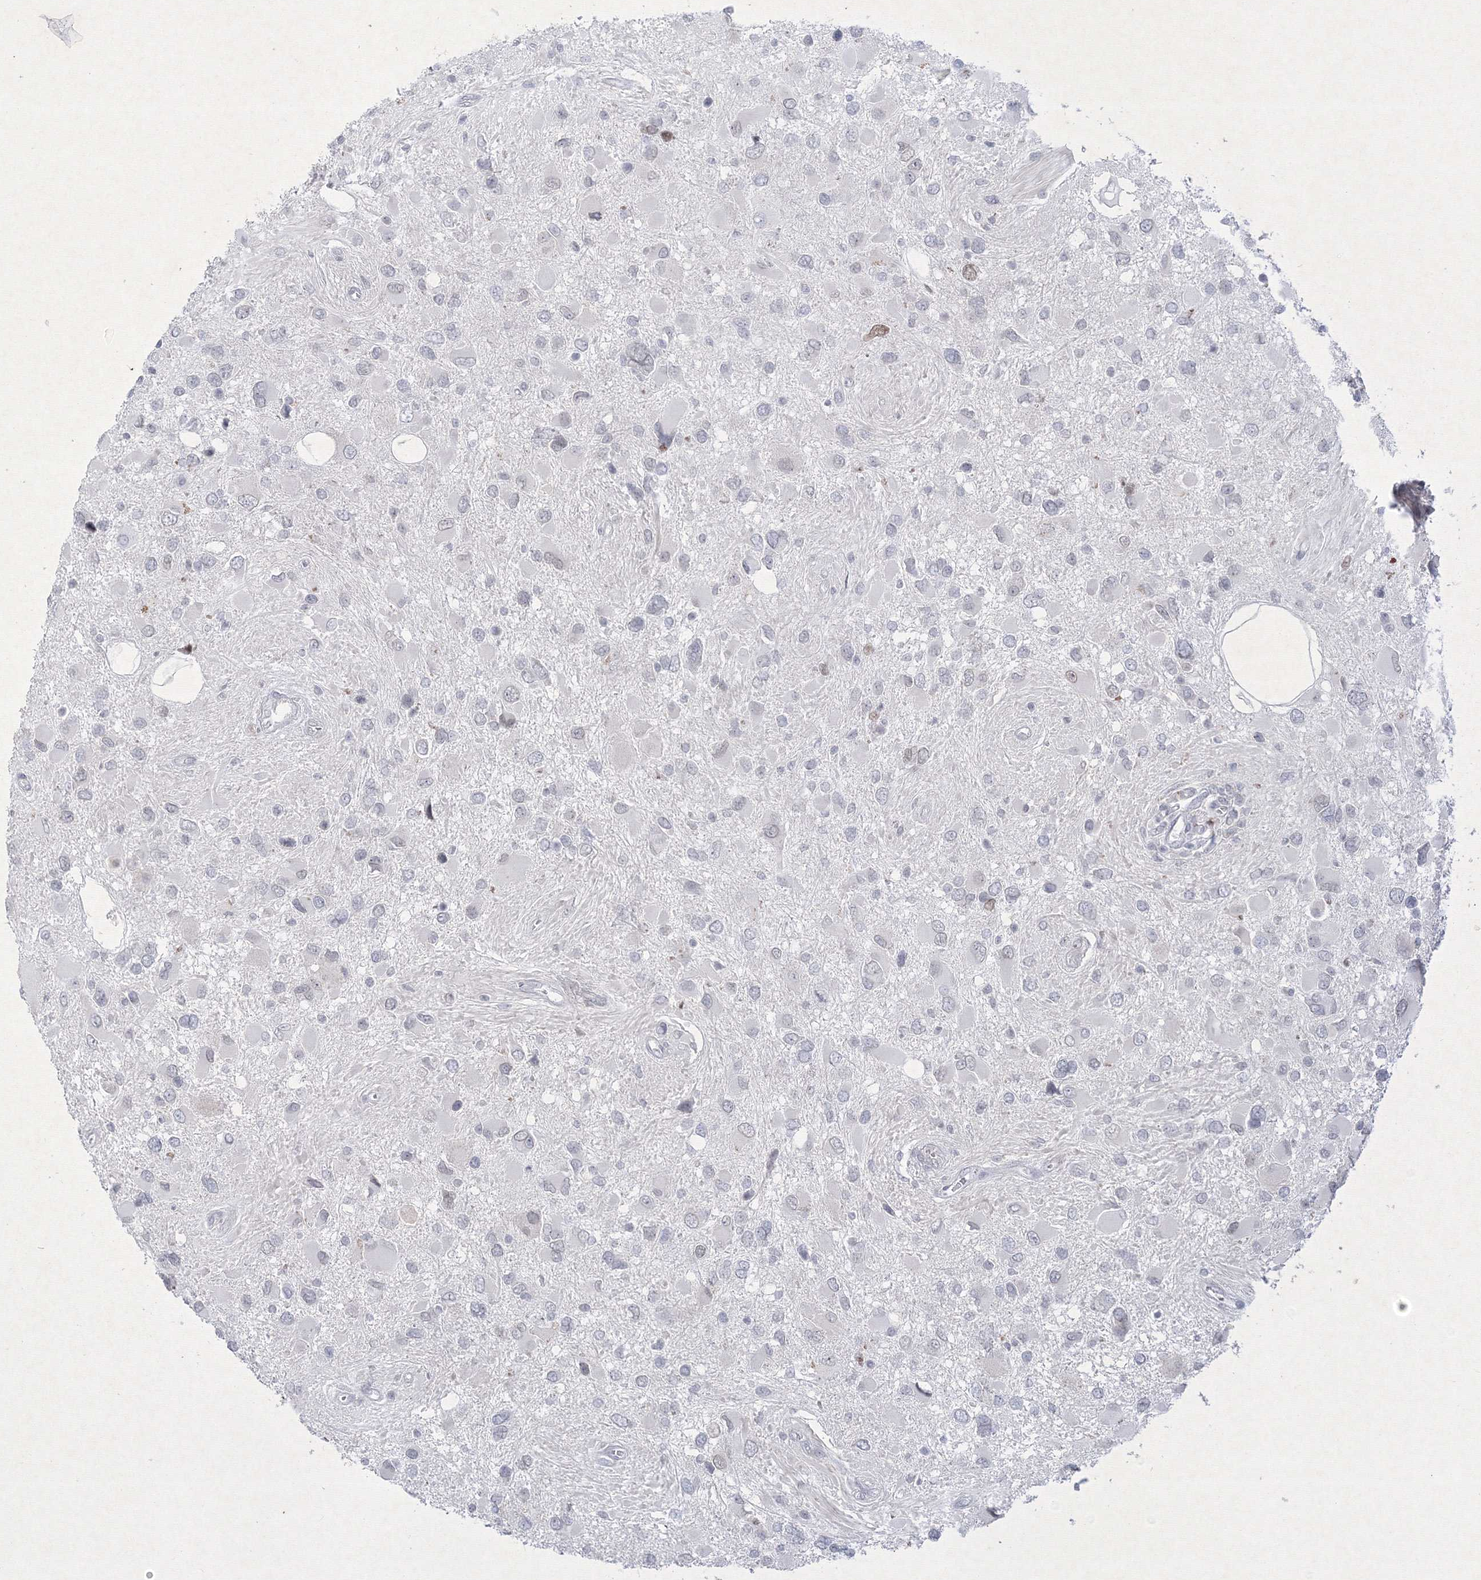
{"staining": {"intensity": "negative", "quantity": "none", "location": "none"}, "tissue": "glioma", "cell_type": "Tumor cells", "image_type": "cancer", "snomed": [{"axis": "morphology", "description": "Glioma, malignant, High grade"}, {"axis": "topography", "description": "Brain"}], "caption": "This is a photomicrograph of IHC staining of glioma, which shows no staining in tumor cells.", "gene": "NXPE3", "patient": {"sex": "male", "age": 53}}